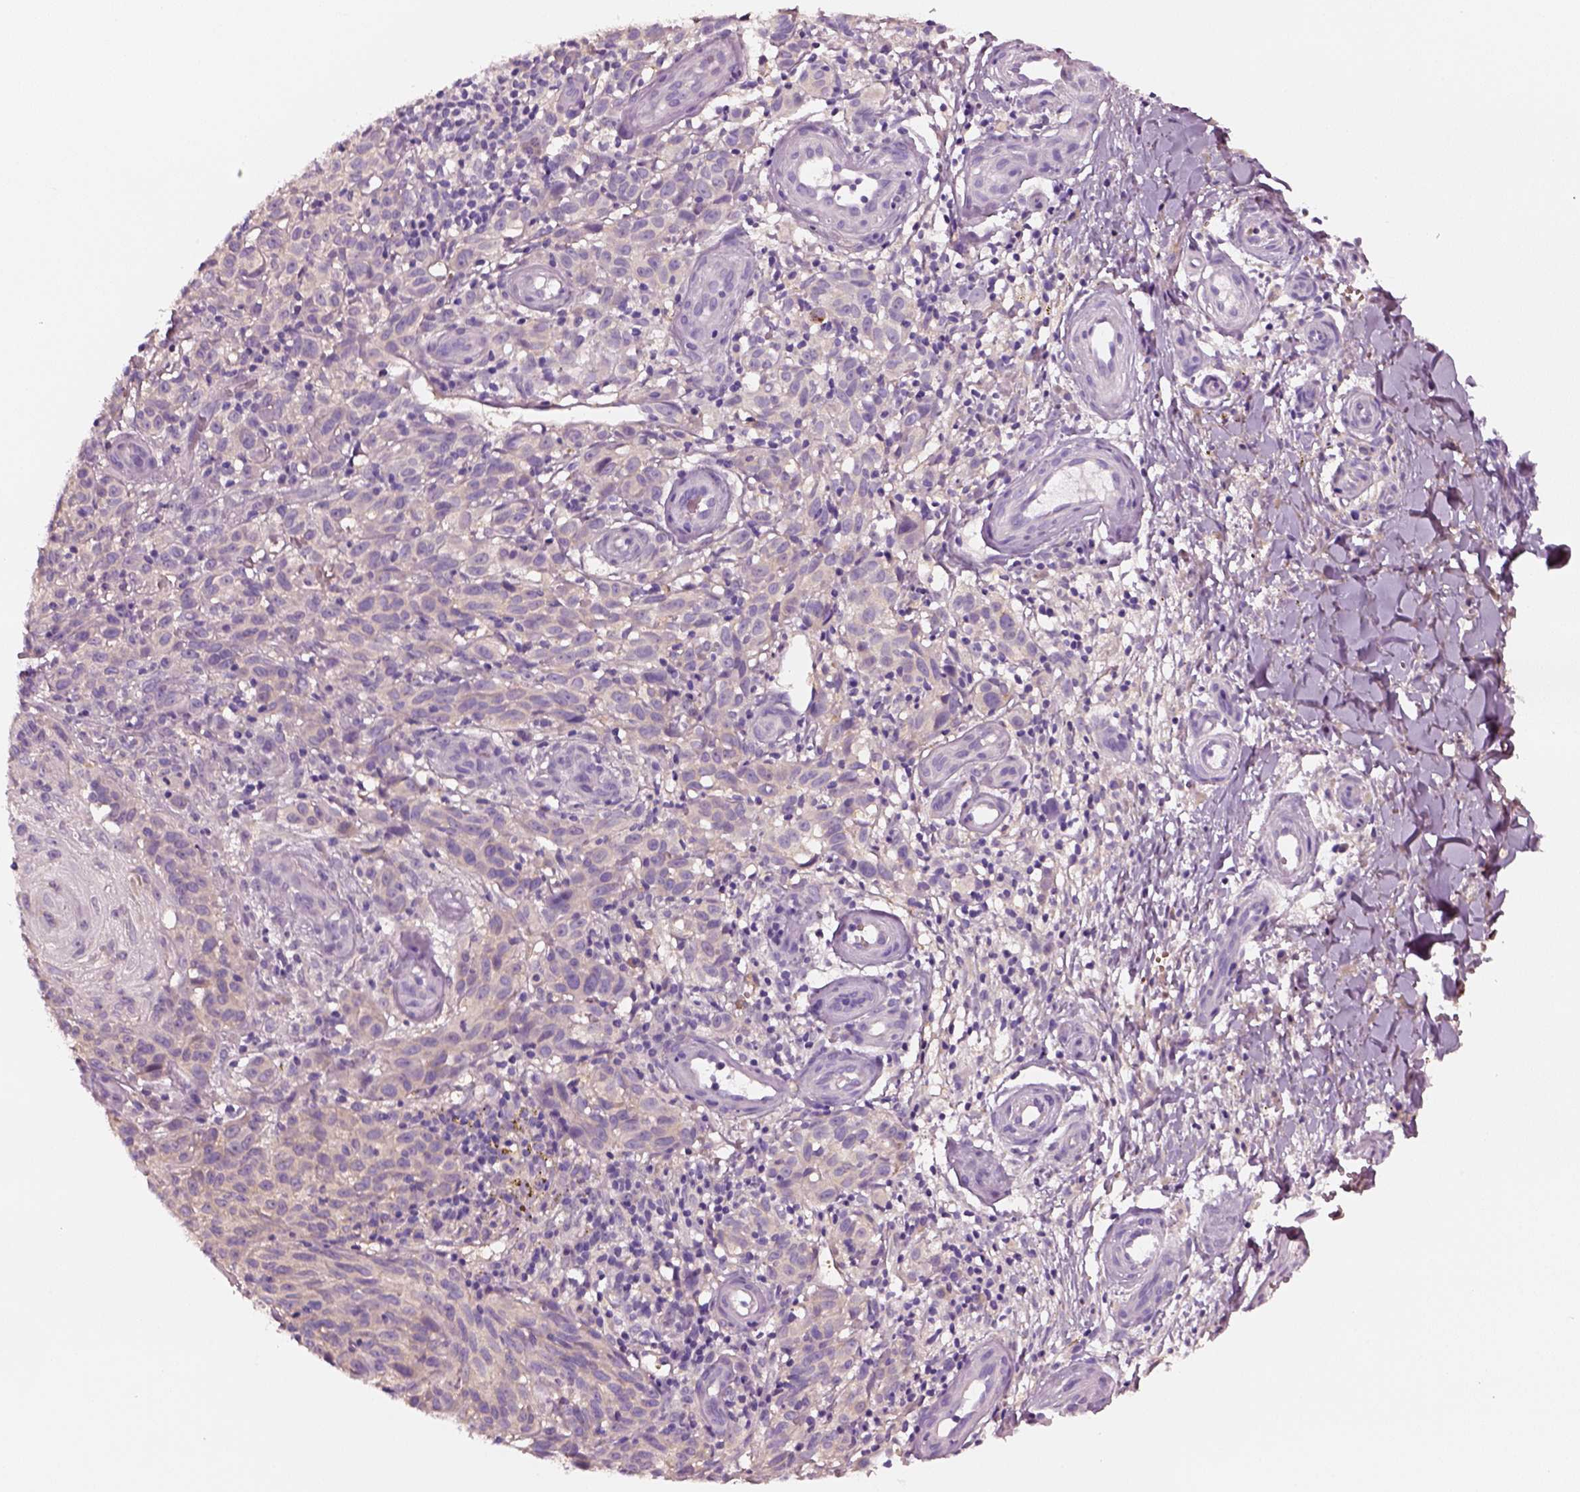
{"staining": {"intensity": "negative", "quantity": "none", "location": "none"}, "tissue": "melanoma", "cell_type": "Tumor cells", "image_type": "cancer", "snomed": [{"axis": "morphology", "description": "Malignant melanoma, NOS"}, {"axis": "topography", "description": "Skin"}], "caption": "Immunohistochemical staining of malignant melanoma displays no significant expression in tumor cells.", "gene": "ELSPBP1", "patient": {"sex": "female", "age": 53}}